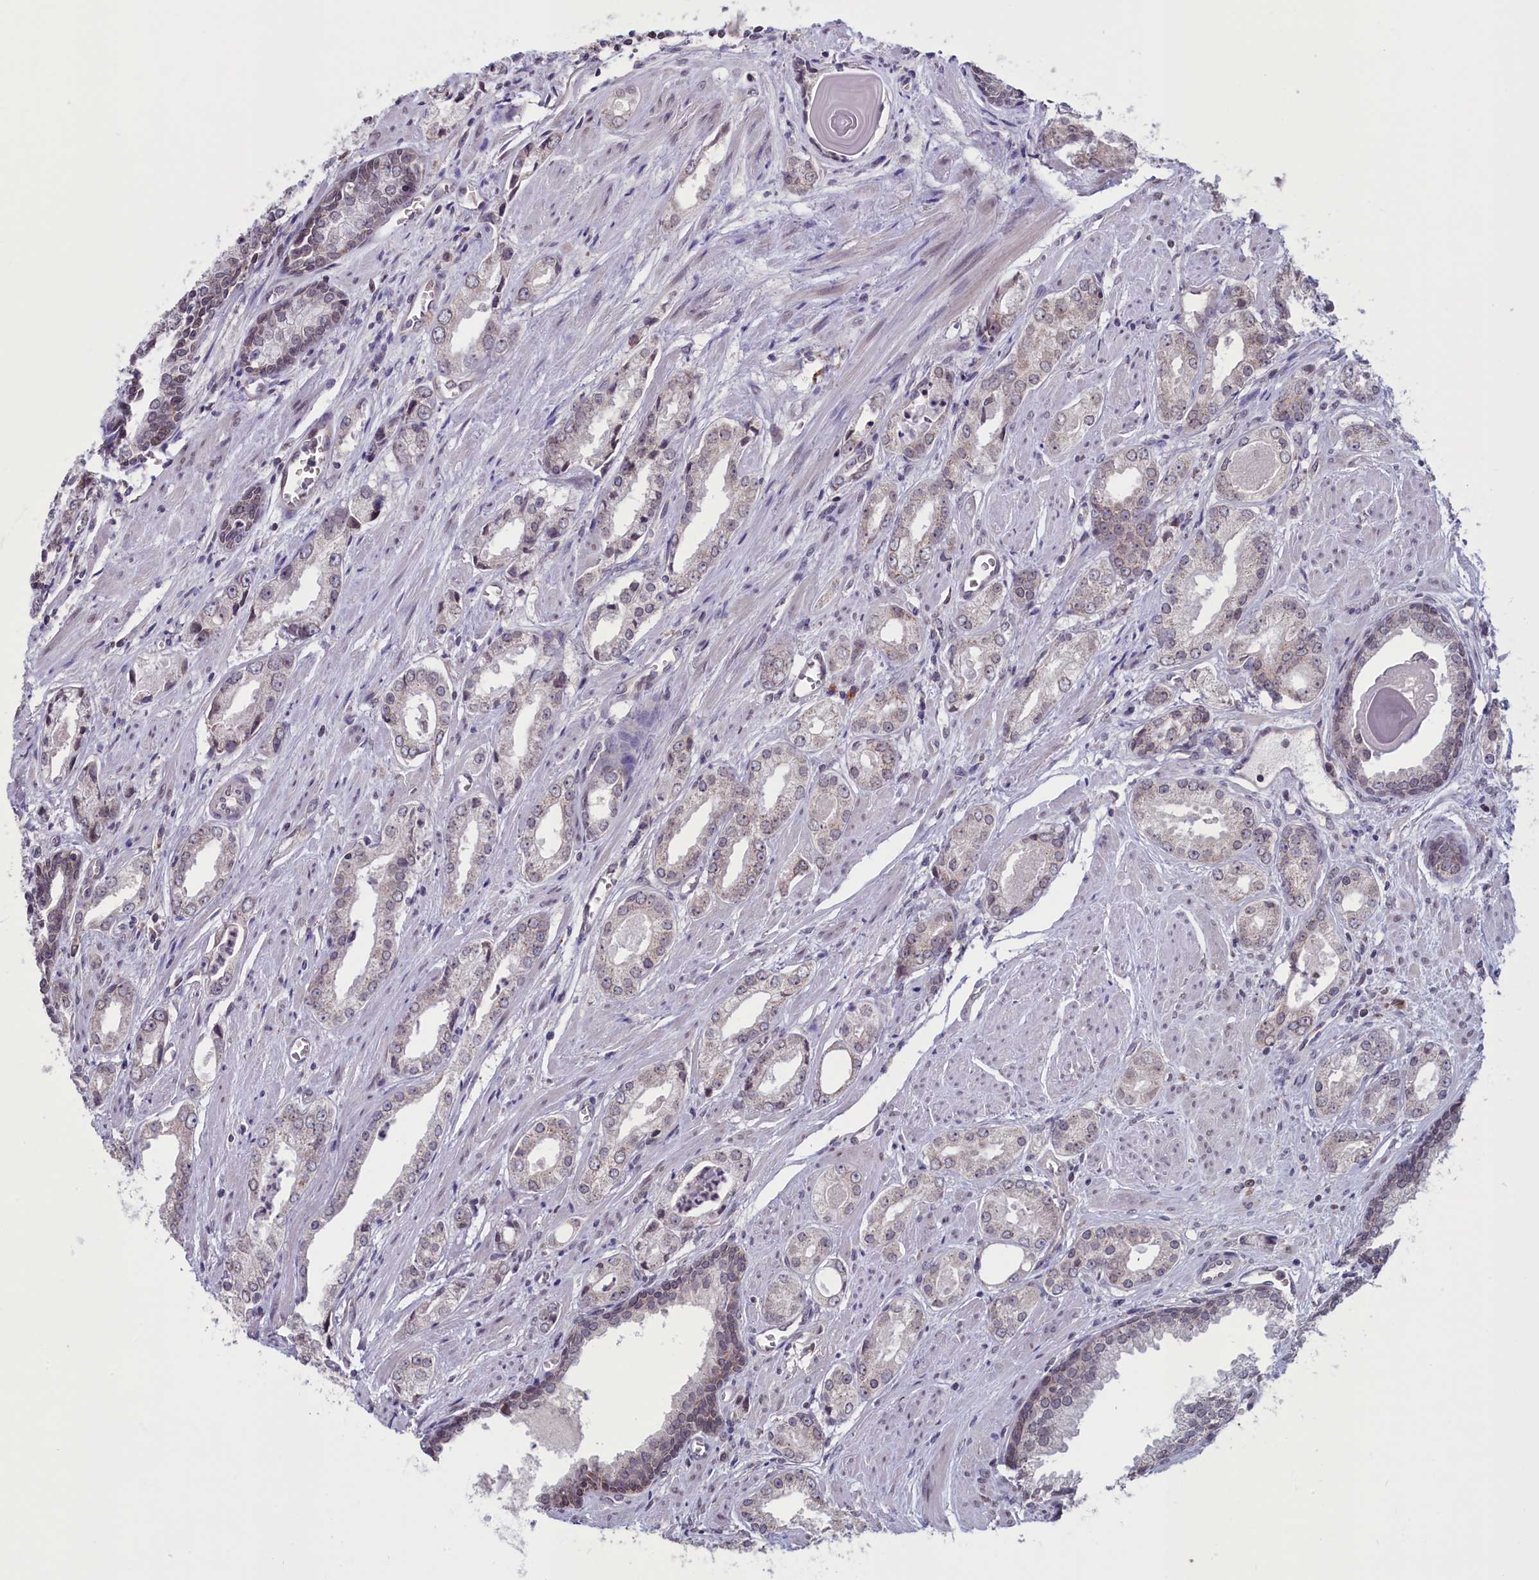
{"staining": {"intensity": "weak", "quantity": "<25%", "location": "cytoplasmic/membranous"}, "tissue": "prostate cancer", "cell_type": "Tumor cells", "image_type": "cancer", "snomed": [{"axis": "morphology", "description": "Adenocarcinoma, Low grade"}, {"axis": "topography", "description": "Prostate"}], "caption": "DAB immunohistochemical staining of prostate cancer (low-grade adenocarcinoma) shows no significant expression in tumor cells. (Immunohistochemistry, brightfield microscopy, high magnification).", "gene": "PARS2", "patient": {"sex": "male", "age": 54}}